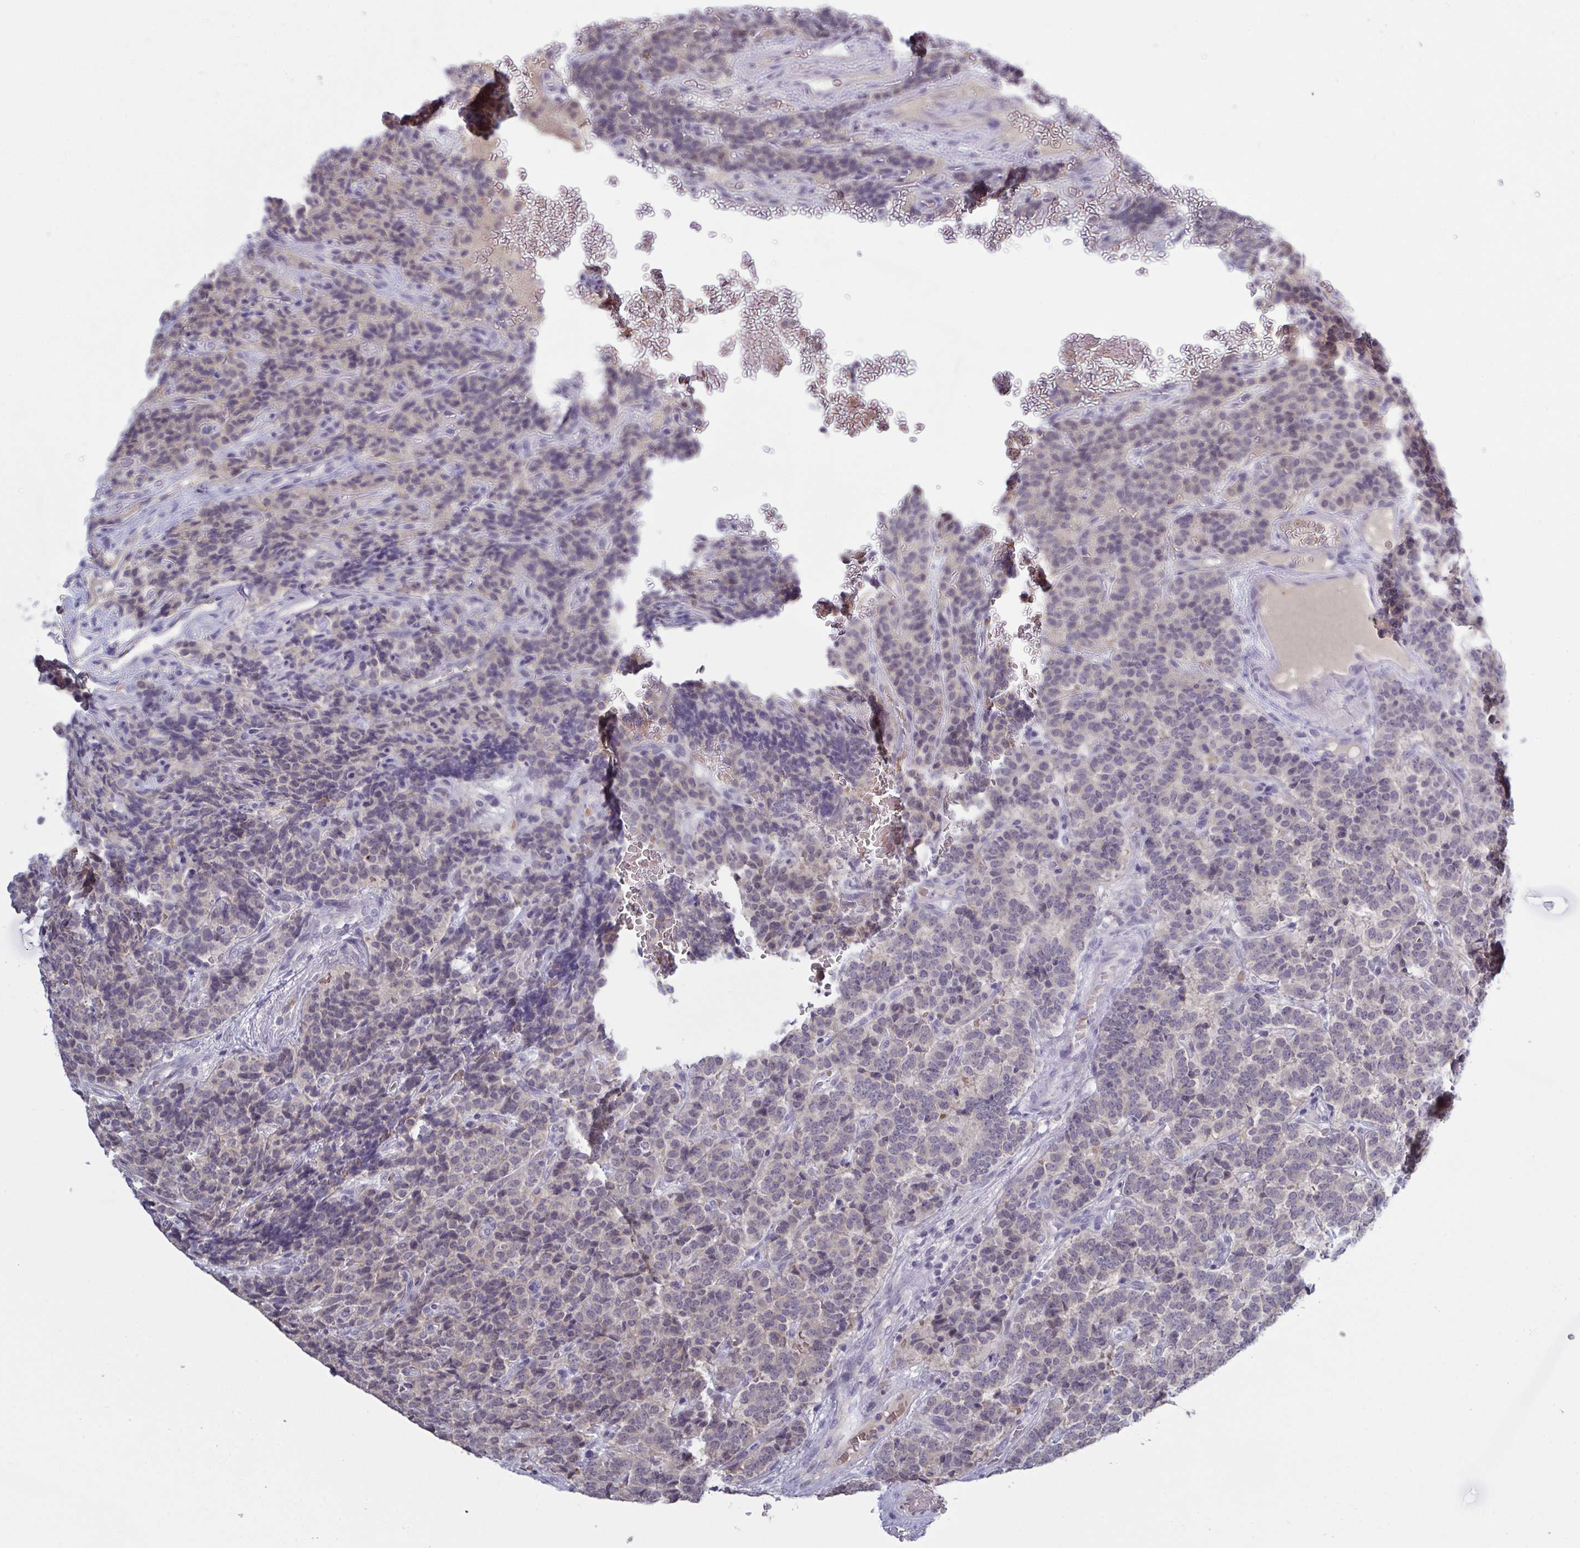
{"staining": {"intensity": "negative", "quantity": "none", "location": "none"}, "tissue": "carcinoid", "cell_type": "Tumor cells", "image_type": "cancer", "snomed": [{"axis": "morphology", "description": "Carcinoid, malignant, NOS"}, {"axis": "topography", "description": "Pancreas"}], "caption": "Tumor cells show no significant protein staining in carcinoid (malignant). (DAB IHC visualized using brightfield microscopy, high magnification).", "gene": "ZNF784", "patient": {"sex": "male", "age": 36}}